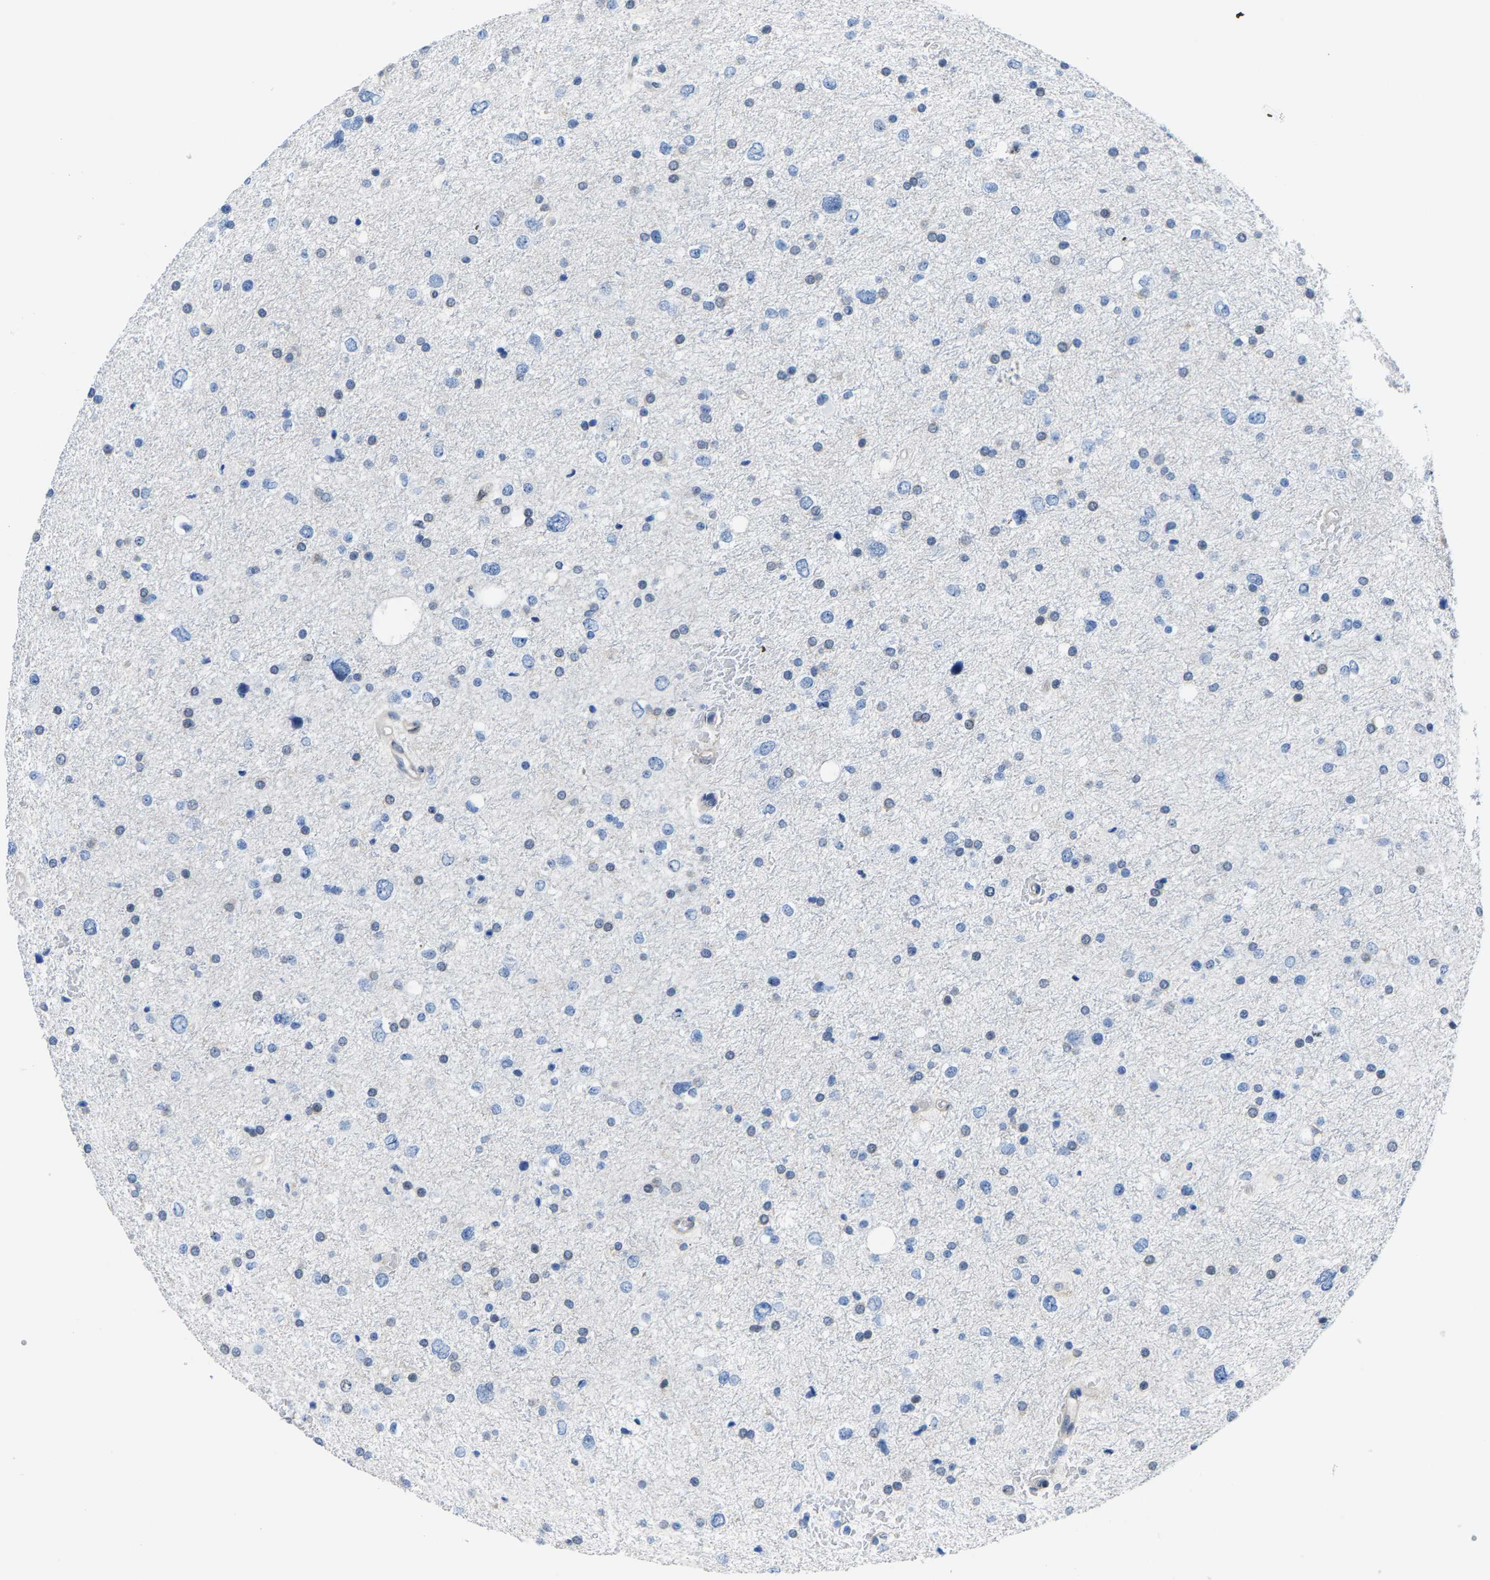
{"staining": {"intensity": "negative", "quantity": "none", "location": "none"}, "tissue": "glioma", "cell_type": "Tumor cells", "image_type": "cancer", "snomed": [{"axis": "morphology", "description": "Glioma, malignant, Low grade"}, {"axis": "topography", "description": "Brain"}], "caption": "DAB immunohistochemical staining of malignant glioma (low-grade) reveals no significant staining in tumor cells.", "gene": "SSH3", "patient": {"sex": "female", "age": 37}}